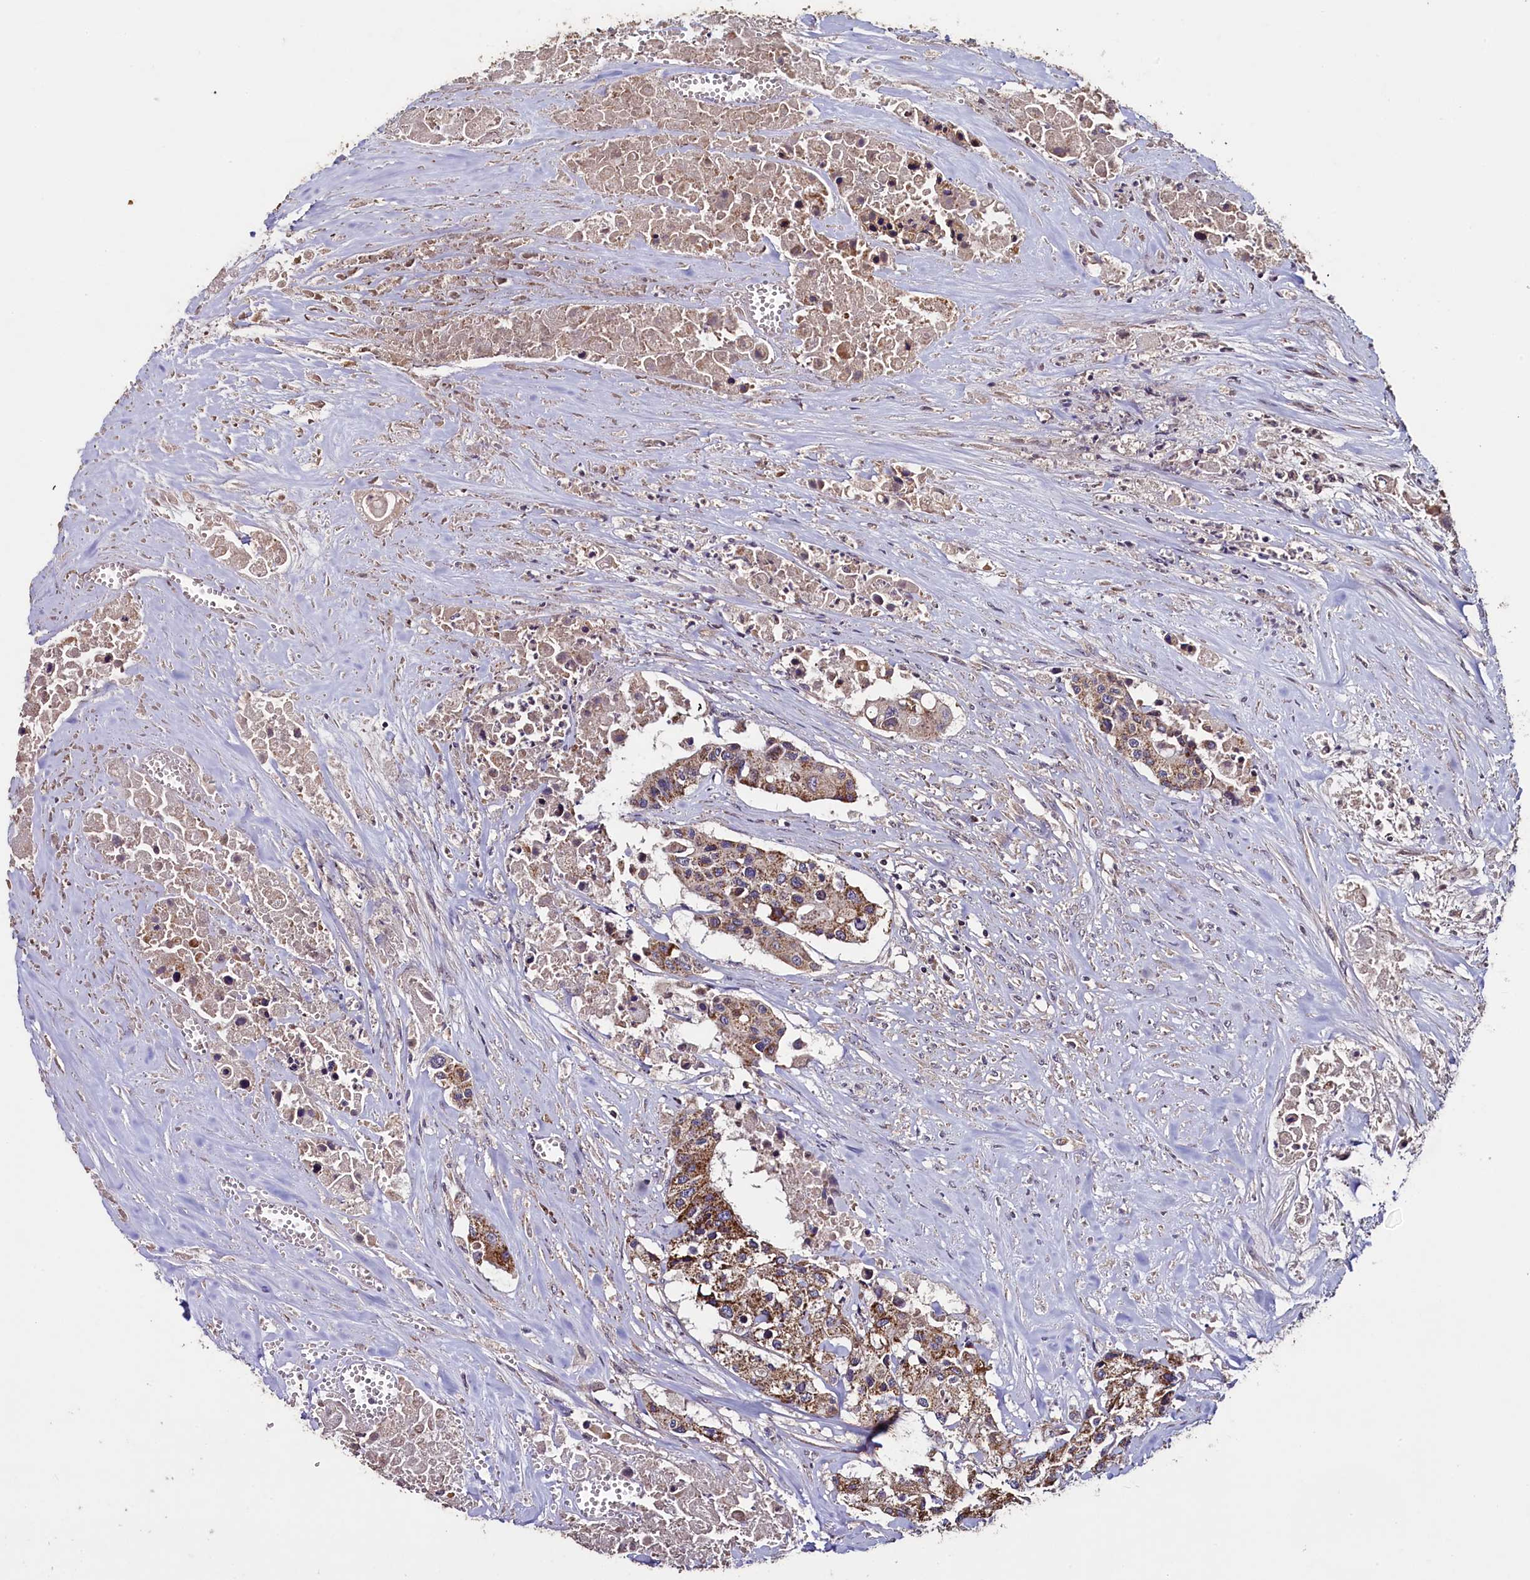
{"staining": {"intensity": "moderate", "quantity": ">75%", "location": "cytoplasmic/membranous"}, "tissue": "colorectal cancer", "cell_type": "Tumor cells", "image_type": "cancer", "snomed": [{"axis": "morphology", "description": "Adenocarcinoma, NOS"}, {"axis": "topography", "description": "Colon"}], "caption": "Immunohistochemical staining of human adenocarcinoma (colorectal) shows moderate cytoplasmic/membranous protein staining in approximately >75% of tumor cells. Nuclei are stained in blue.", "gene": "COQ9", "patient": {"sex": "male", "age": 77}}